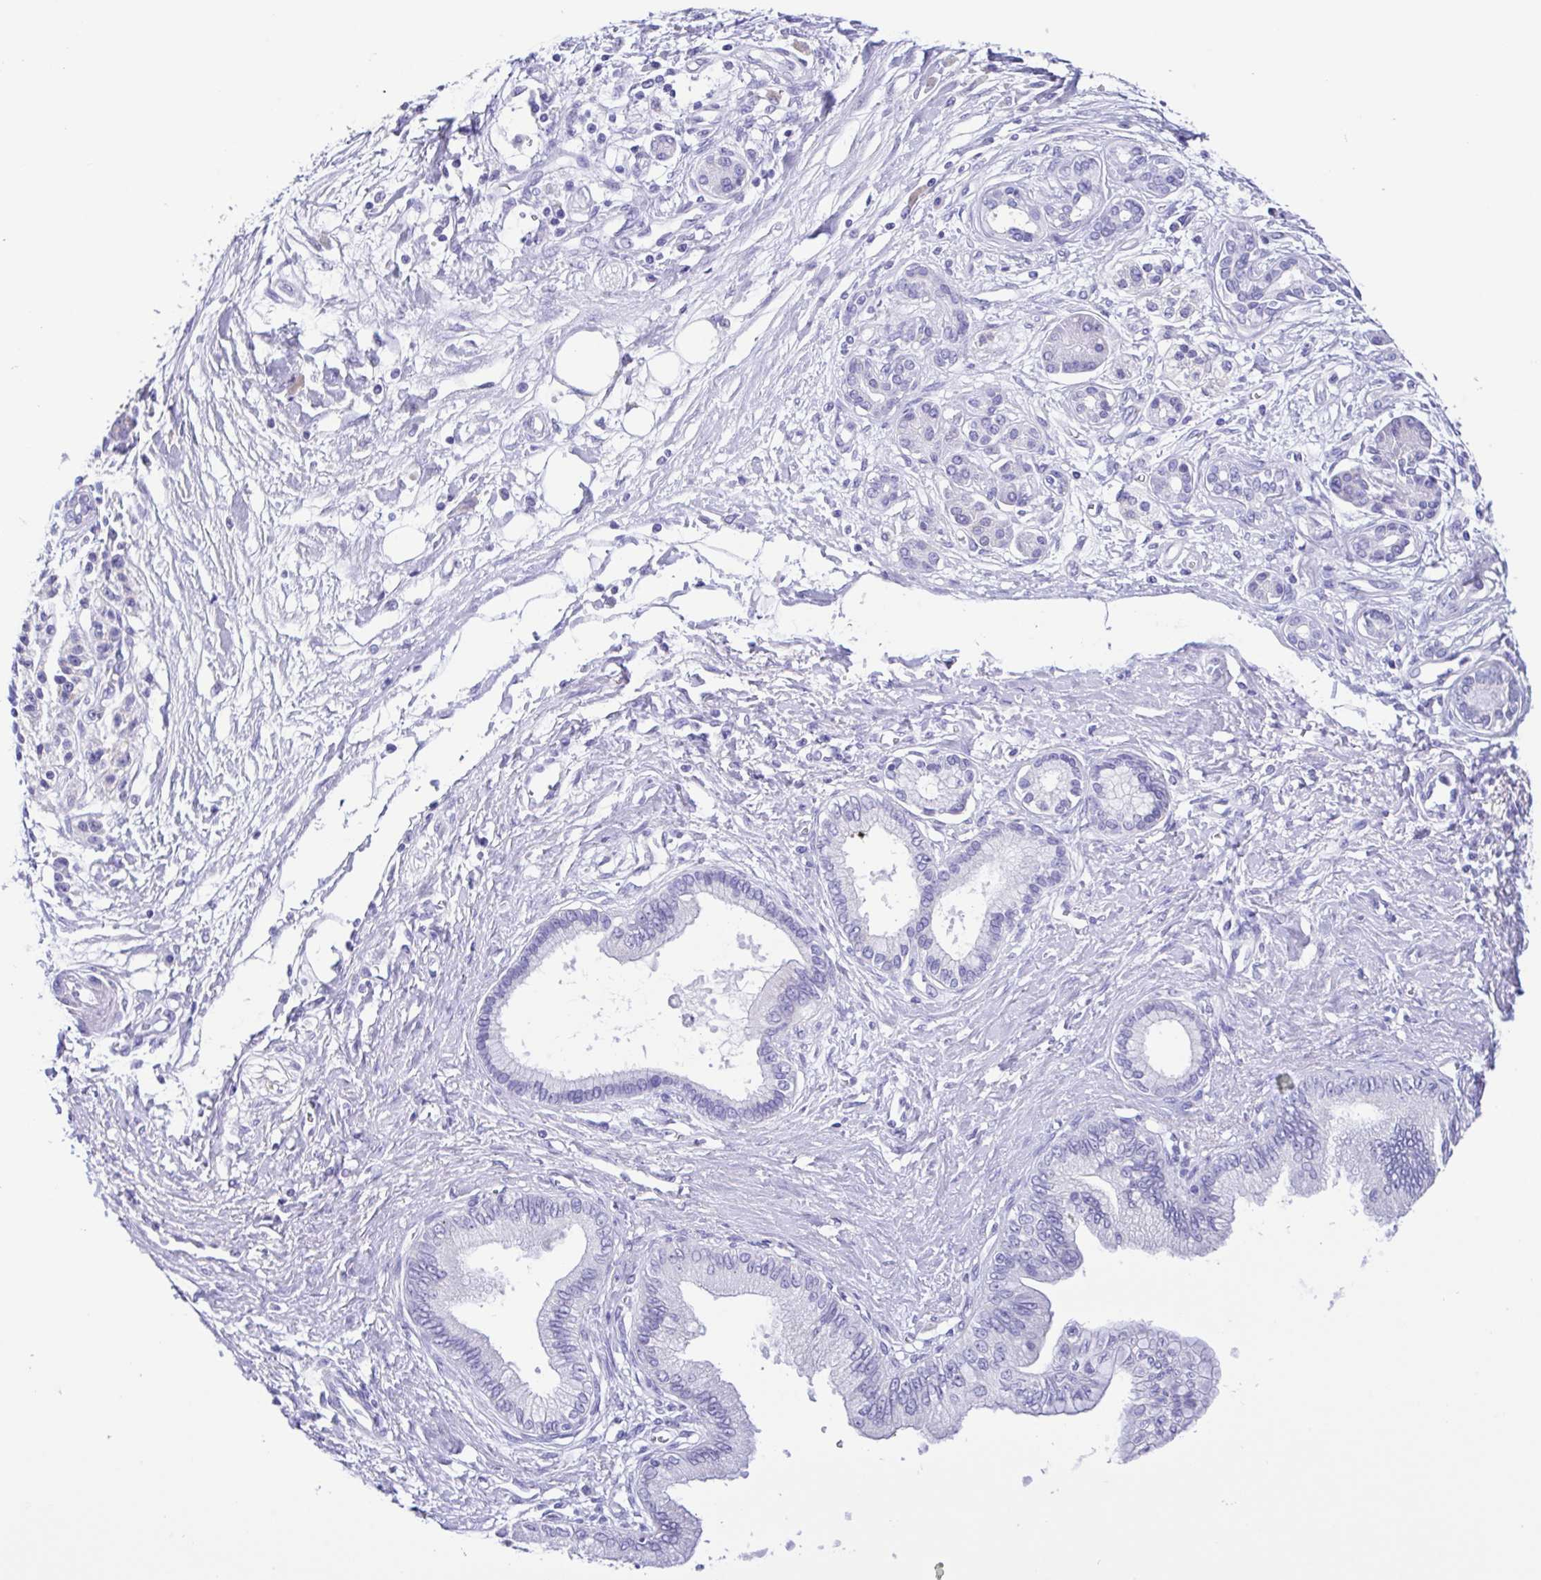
{"staining": {"intensity": "negative", "quantity": "none", "location": "none"}, "tissue": "pancreatic cancer", "cell_type": "Tumor cells", "image_type": "cancer", "snomed": [{"axis": "morphology", "description": "Adenocarcinoma, NOS"}, {"axis": "topography", "description": "Pancreas"}], "caption": "Immunohistochemical staining of human pancreatic cancer reveals no significant positivity in tumor cells.", "gene": "CD72", "patient": {"sex": "female", "age": 77}}